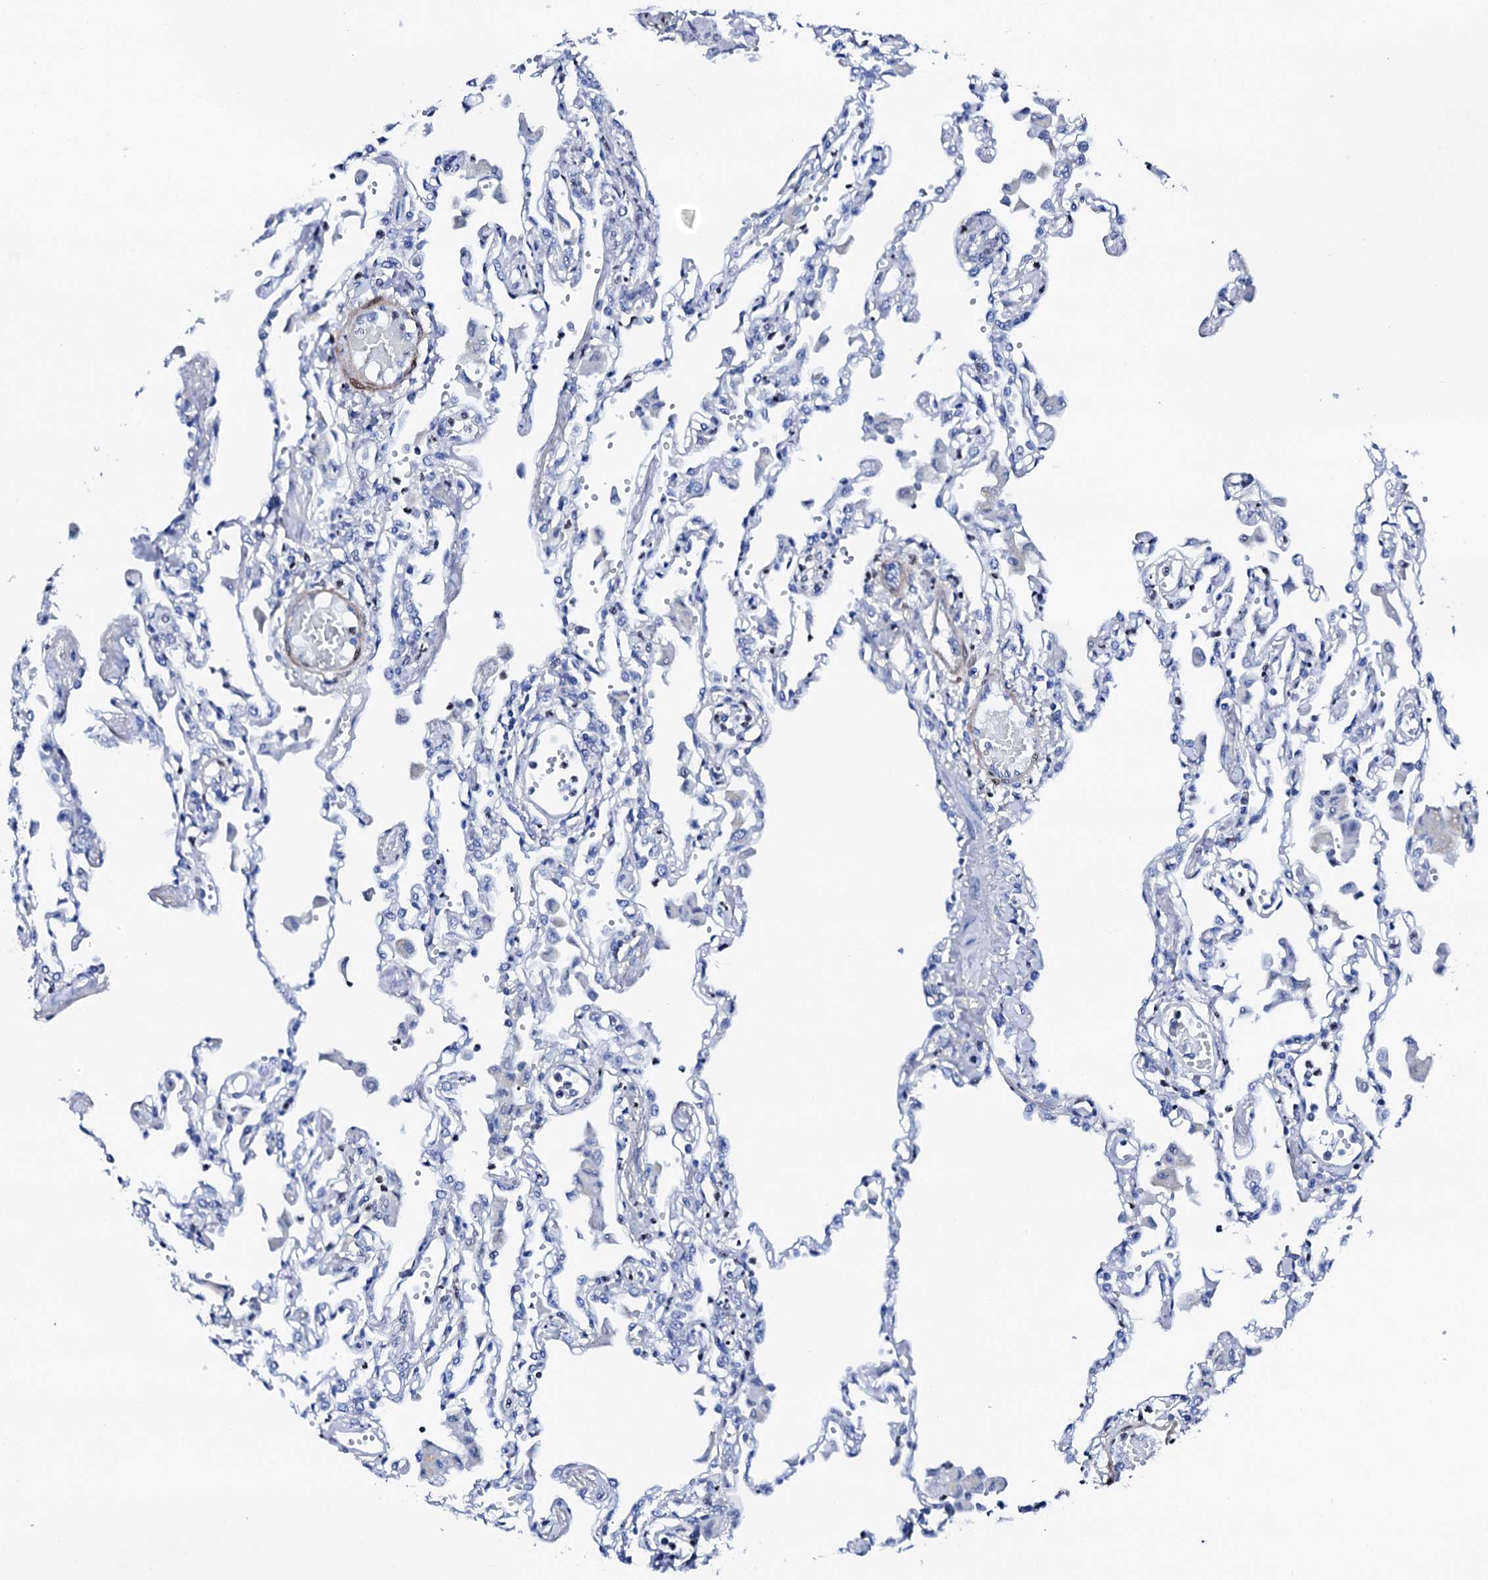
{"staining": {"intensity": "negative", "quantity": "none", "location": "none"}, "tissue": "lung", "cell_type": "Alveolar cells", "image_type": "normal", "snomed": [{"axis": "morphology", "description": "Normal tissue, NOS"}, {"axis": "topography", "description": "Bronchus"}, {"axis": "topography", "description": "Lung"}], "caption": "This is a image of IHC staining of benign lung, which shows no staining in alveolar cells.", "gene": "NRIP2", "patient": {"sex": "female", "age": 49}}